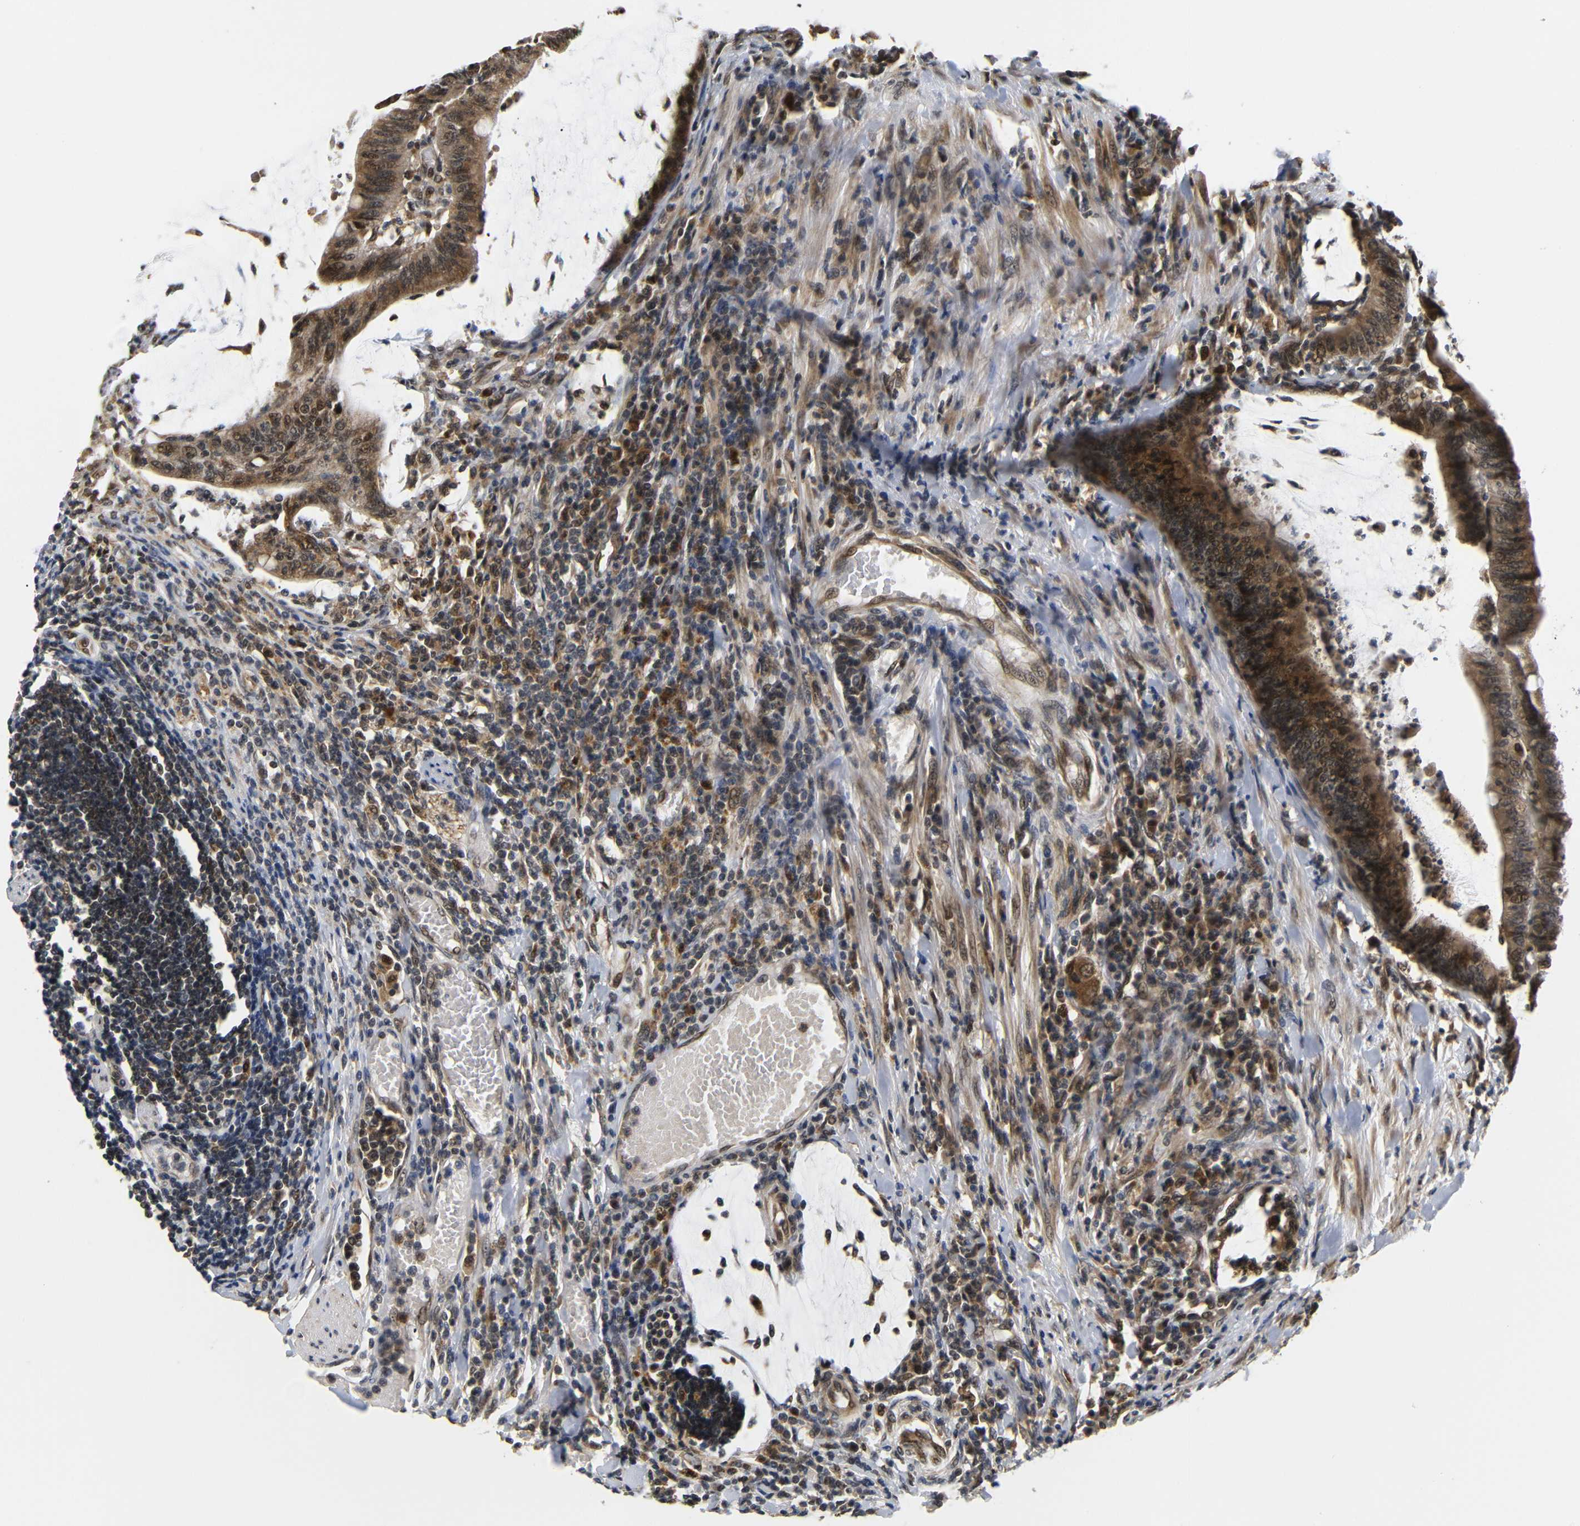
{"staining": {"intensity": "moderate", "quantity": ">75%", "location": "cytoplasmic/membranous,nuclear"}, "tissue": "colorectal cancer", "cell_type": "Tumor cells", "image_type": "cancer", "snomed": [{"axis": "morphology", "description": "Adenocarcinoma, NOS"}, {"axis": "topography", "description": "Rectum"}], "caption": "Immunohistochemistry (IHC) photomicrograph of neoplastic tissue: colorectal cancer (adenocarcinoma) stained using IHC demonstrates medium levels of moderate protein expression localized specifically in the cytoplasmic/membranous and nuclear of tumor cells, appearing as a cytoplasmic/membranous and nuclear brown color.", "gene": "GJA5", "patient": {"sex": "female", "age": 66}}